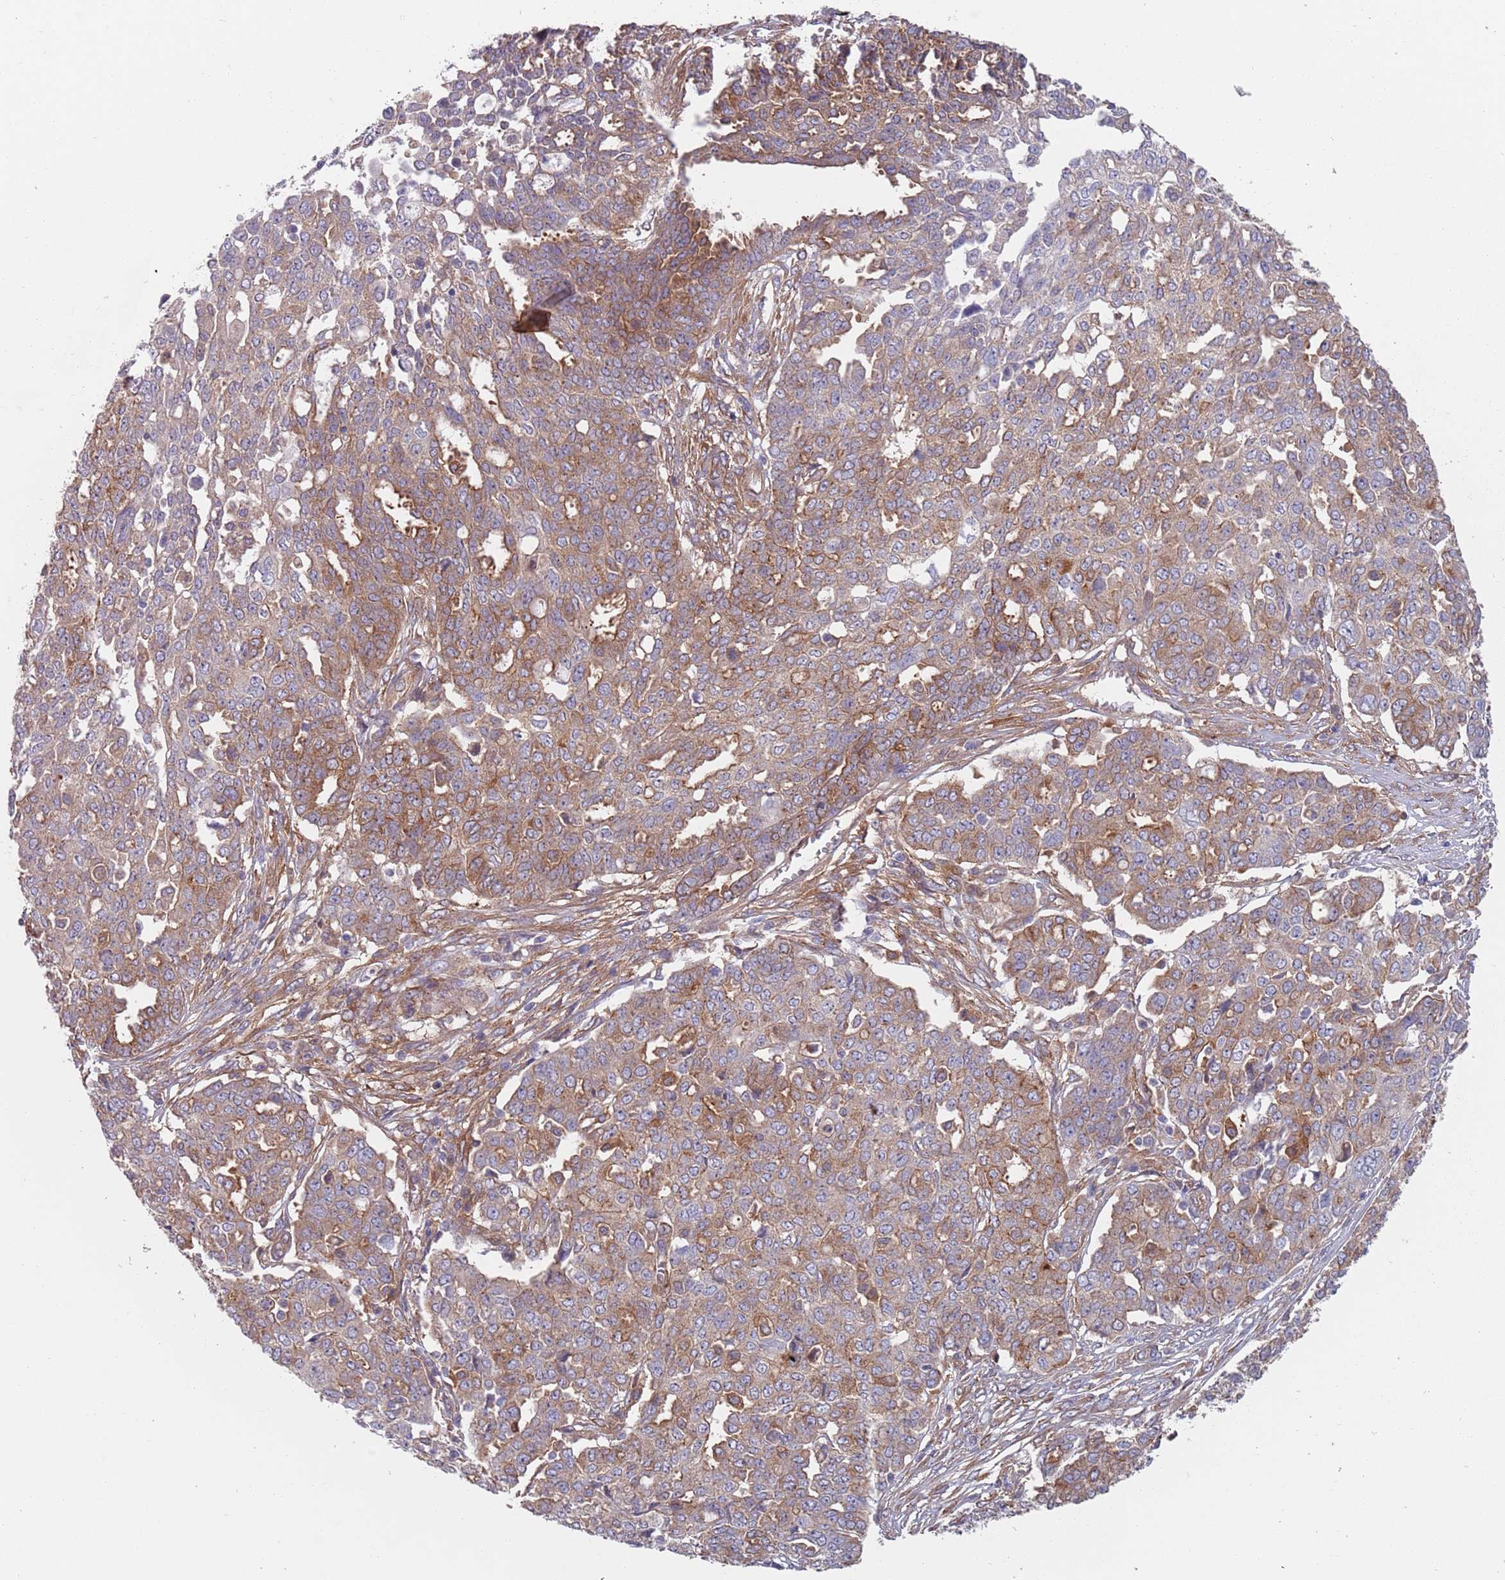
{"staining": {"intensity": "moderate", "quantity": ">75%", "location": "cytoplasmic/membranous"}, "tissue": "ovarian cancer", "cell_type": "Tumor cells", "image_type": "cancer", "snomed": [{"axis": "morphology", "description": "Cystadenocarcinoma, serous, NOS"}, {"axis": "topography", "description": "Soft tissue"}, {"axis": "topography", "description": "Ovary"}], "caption": "The histopathology image demonstrates staining of ovarian serous cystadenocarcinoma, revealing moderate cytoplasmic/membranous protein expression (brown color) within tumor cells.", "gene": "APPL2", "patient": {"sex": "female", "age": 57}}